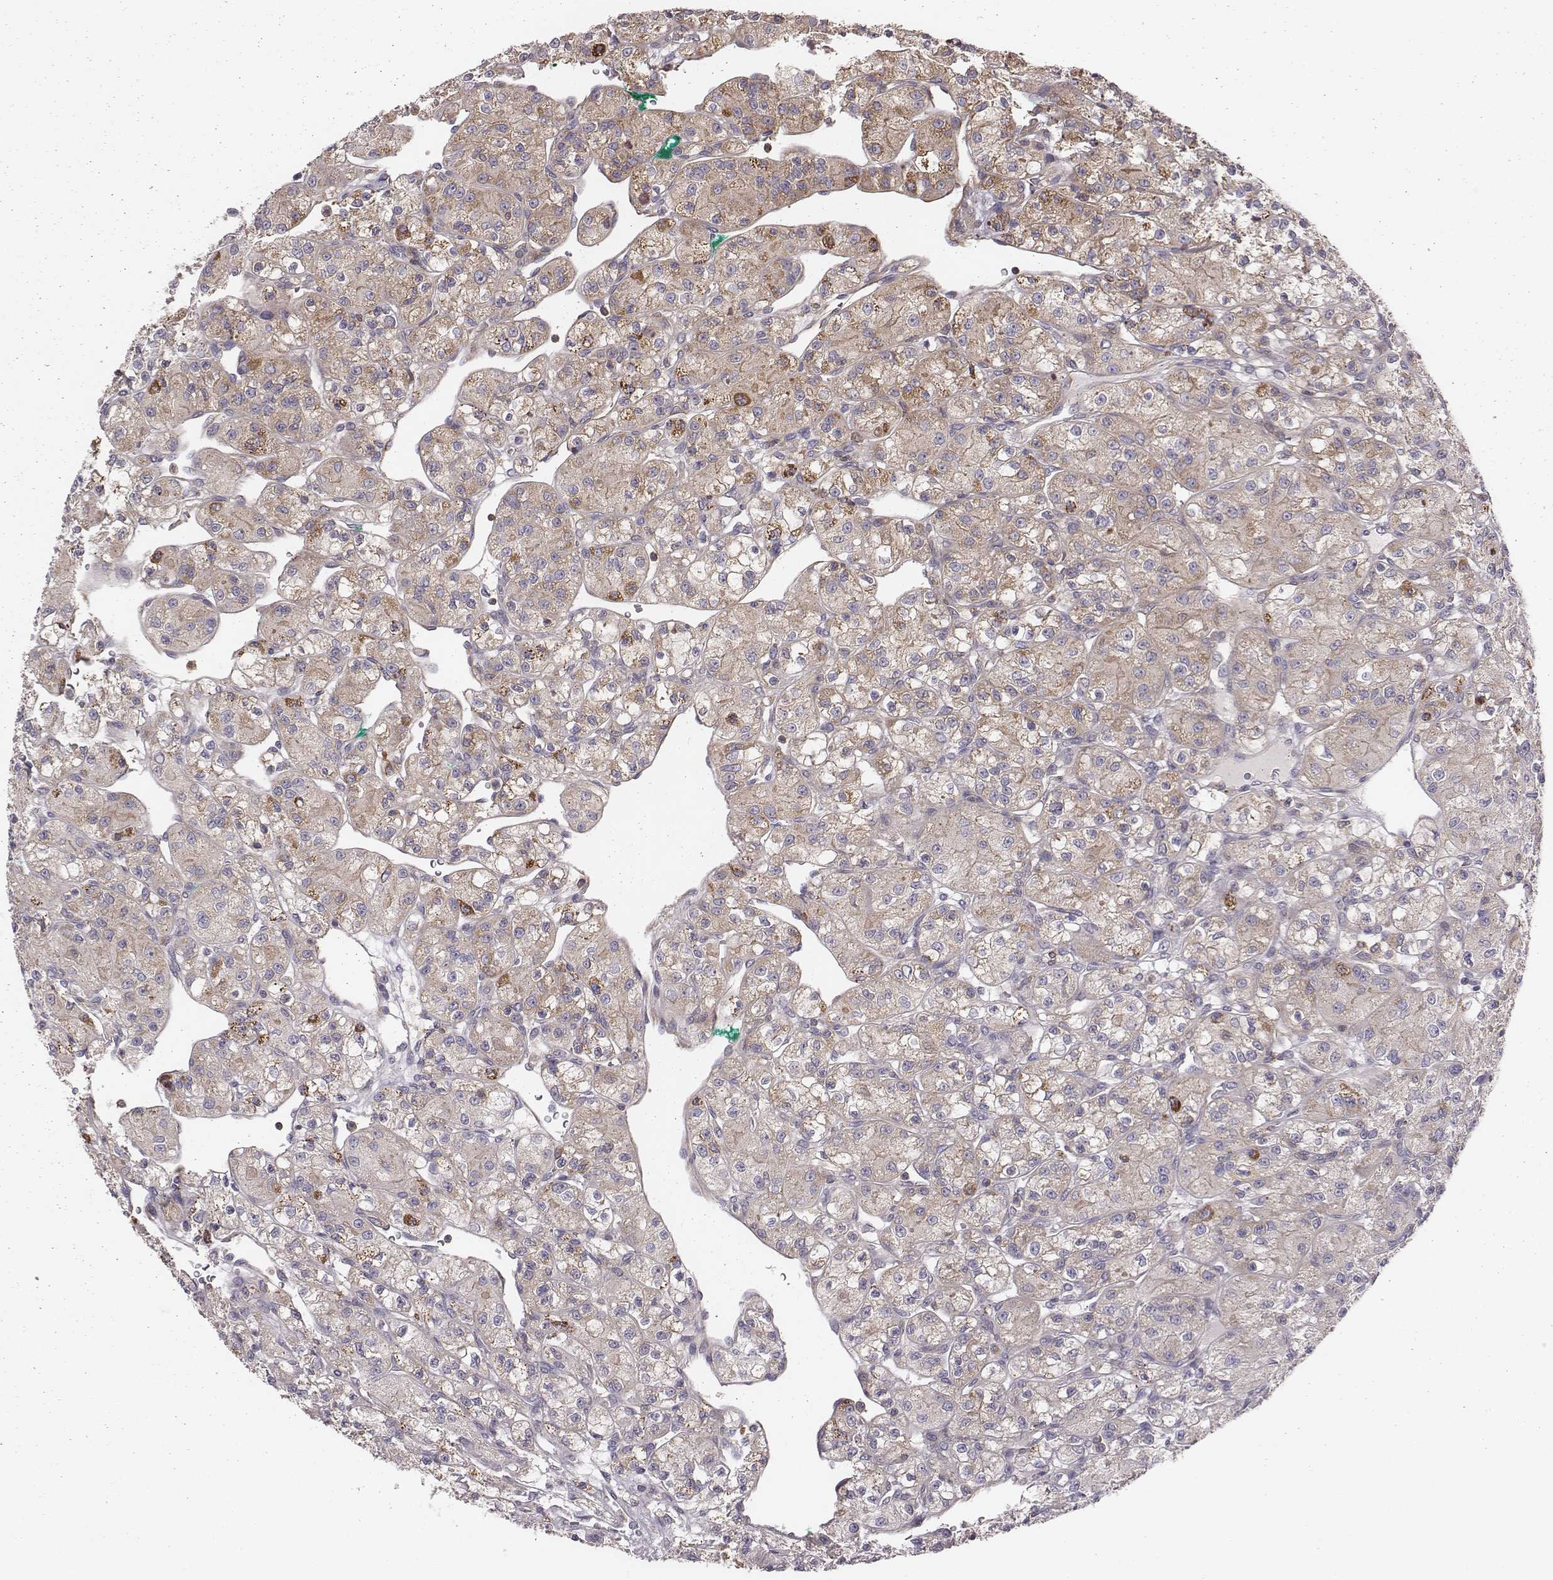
{"staining": {"intensity": "weak", "quantity": "25%-75%", "location": "cytoplasmic/membranous"}, "tissue": "renal cancer", "cell_type": "Tumor cells", "image_type": "cancer", "snomed": [{"axis": "morphology", "description": "Adenocarcinoma, NOS"}, {"axis": "topography", "description": "Kidney"}], "caption": "A low amount of weak cytoplasmic/membranous staining is identified in approximately 25%-75% of tumor cells in renal cancer (adenocarcinoma) tissue. The staining is performed using DAB (3,3'-diaminobenzidine) brown chromogen to label protein expression. The nuclei are counter-stained blue using hematoxylin.", "gene": "CAD", "patient": {"sex": "female", "age": 70}}